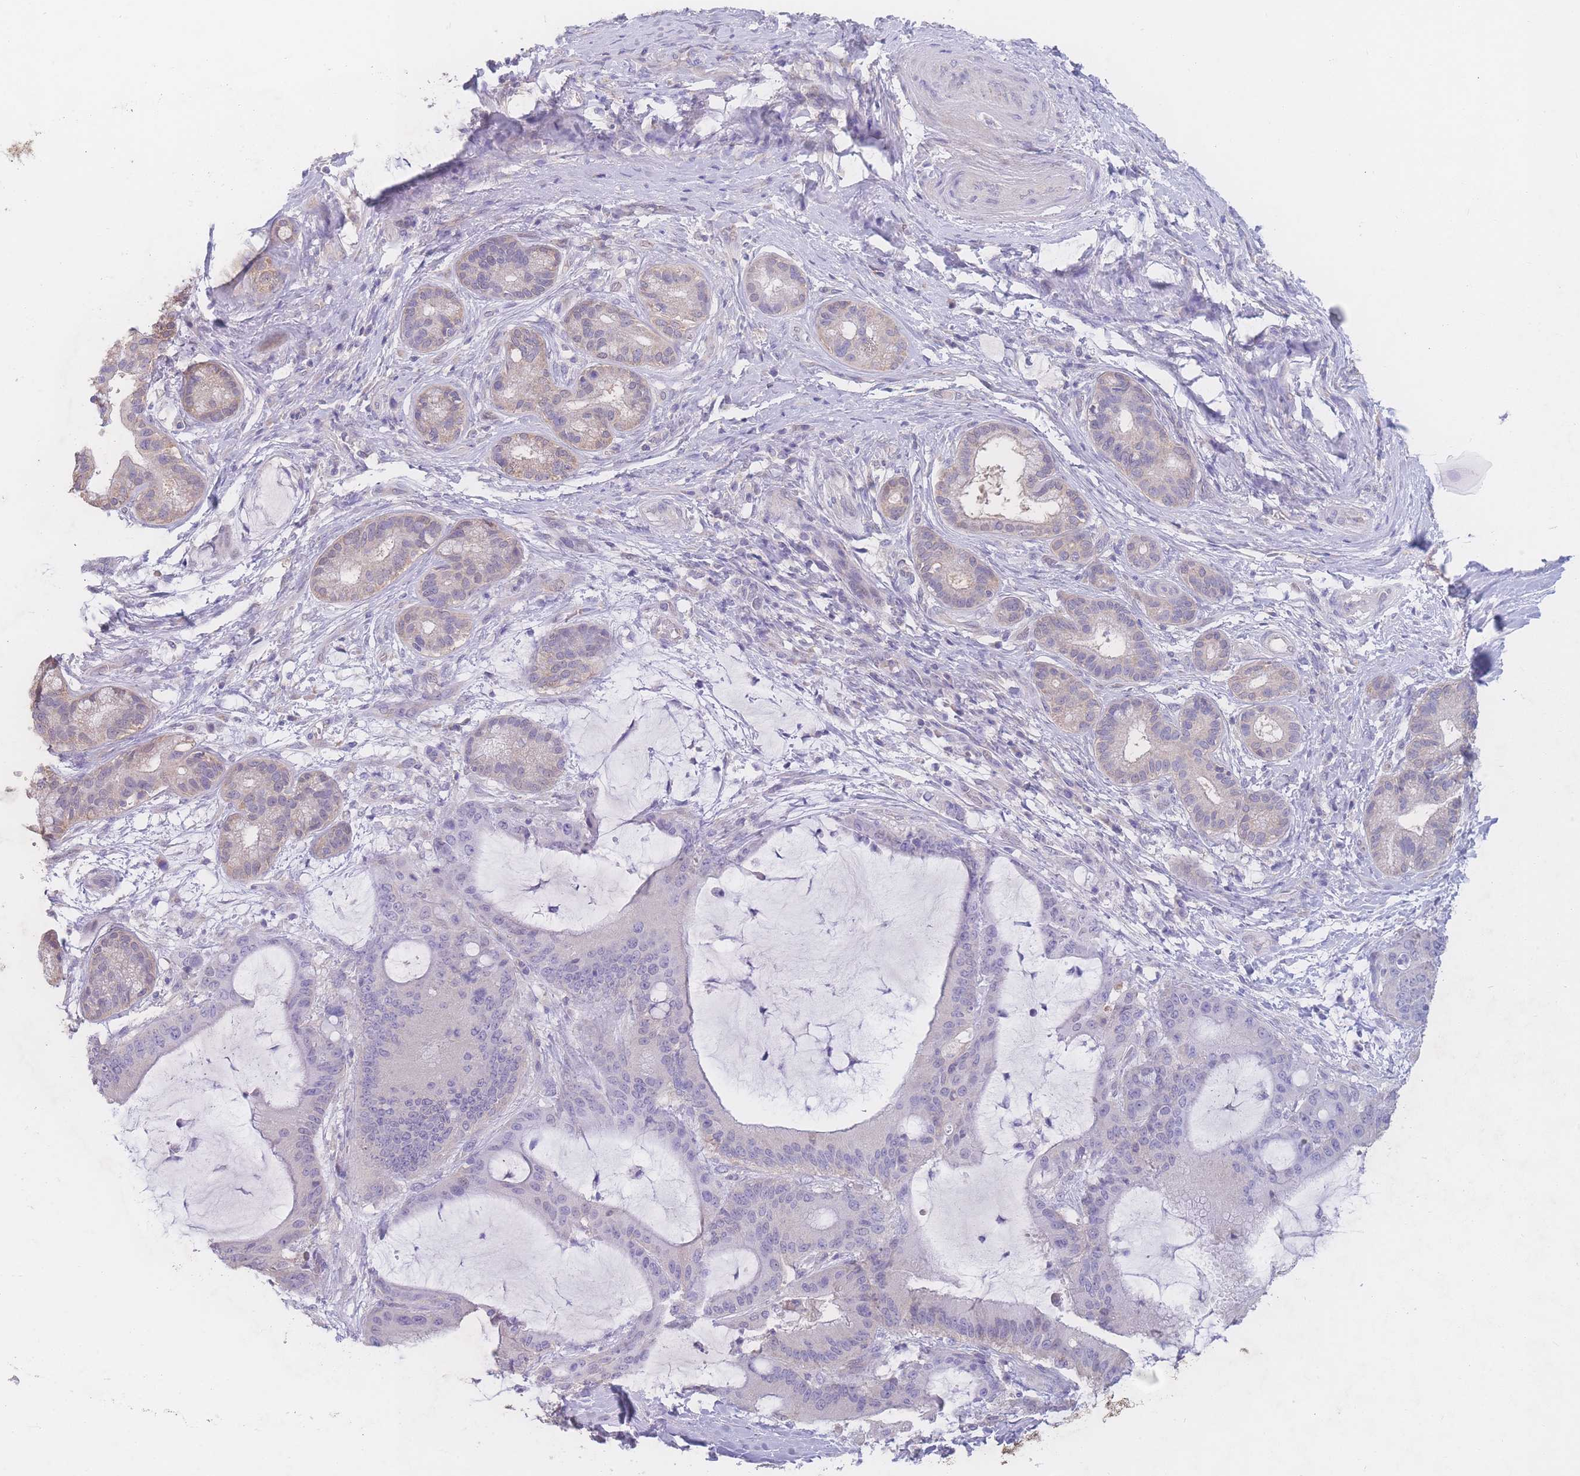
{"staining": {"intensity": "negative", "quantity": "none", "location": "none"}, "tissue": "liver cancer", "cell_type": "Tumor cells", "image_type": "cancer", "snomed": [{"axis": "morphology", "description": "Normal tissue, NOS"}, {"axis": "morphology", "description": "Cholangiocarcinoma"}, {"axis": "topography", "description": "Liver"}, {"axis": "topography", "description": "Peripheral nerve tissue"}], "caption": "A high-resolution image shows IHC staining of liver cancer (cholangiocarcinoma), which reveals no significant expression in tumor cells. (Stains: DAB IHC with hematoxylin counter stain, Microscopy: brightfield microscopy at high magnification).", "gene": "GIPR", "patient": {"sex": "female", "age": 73}}